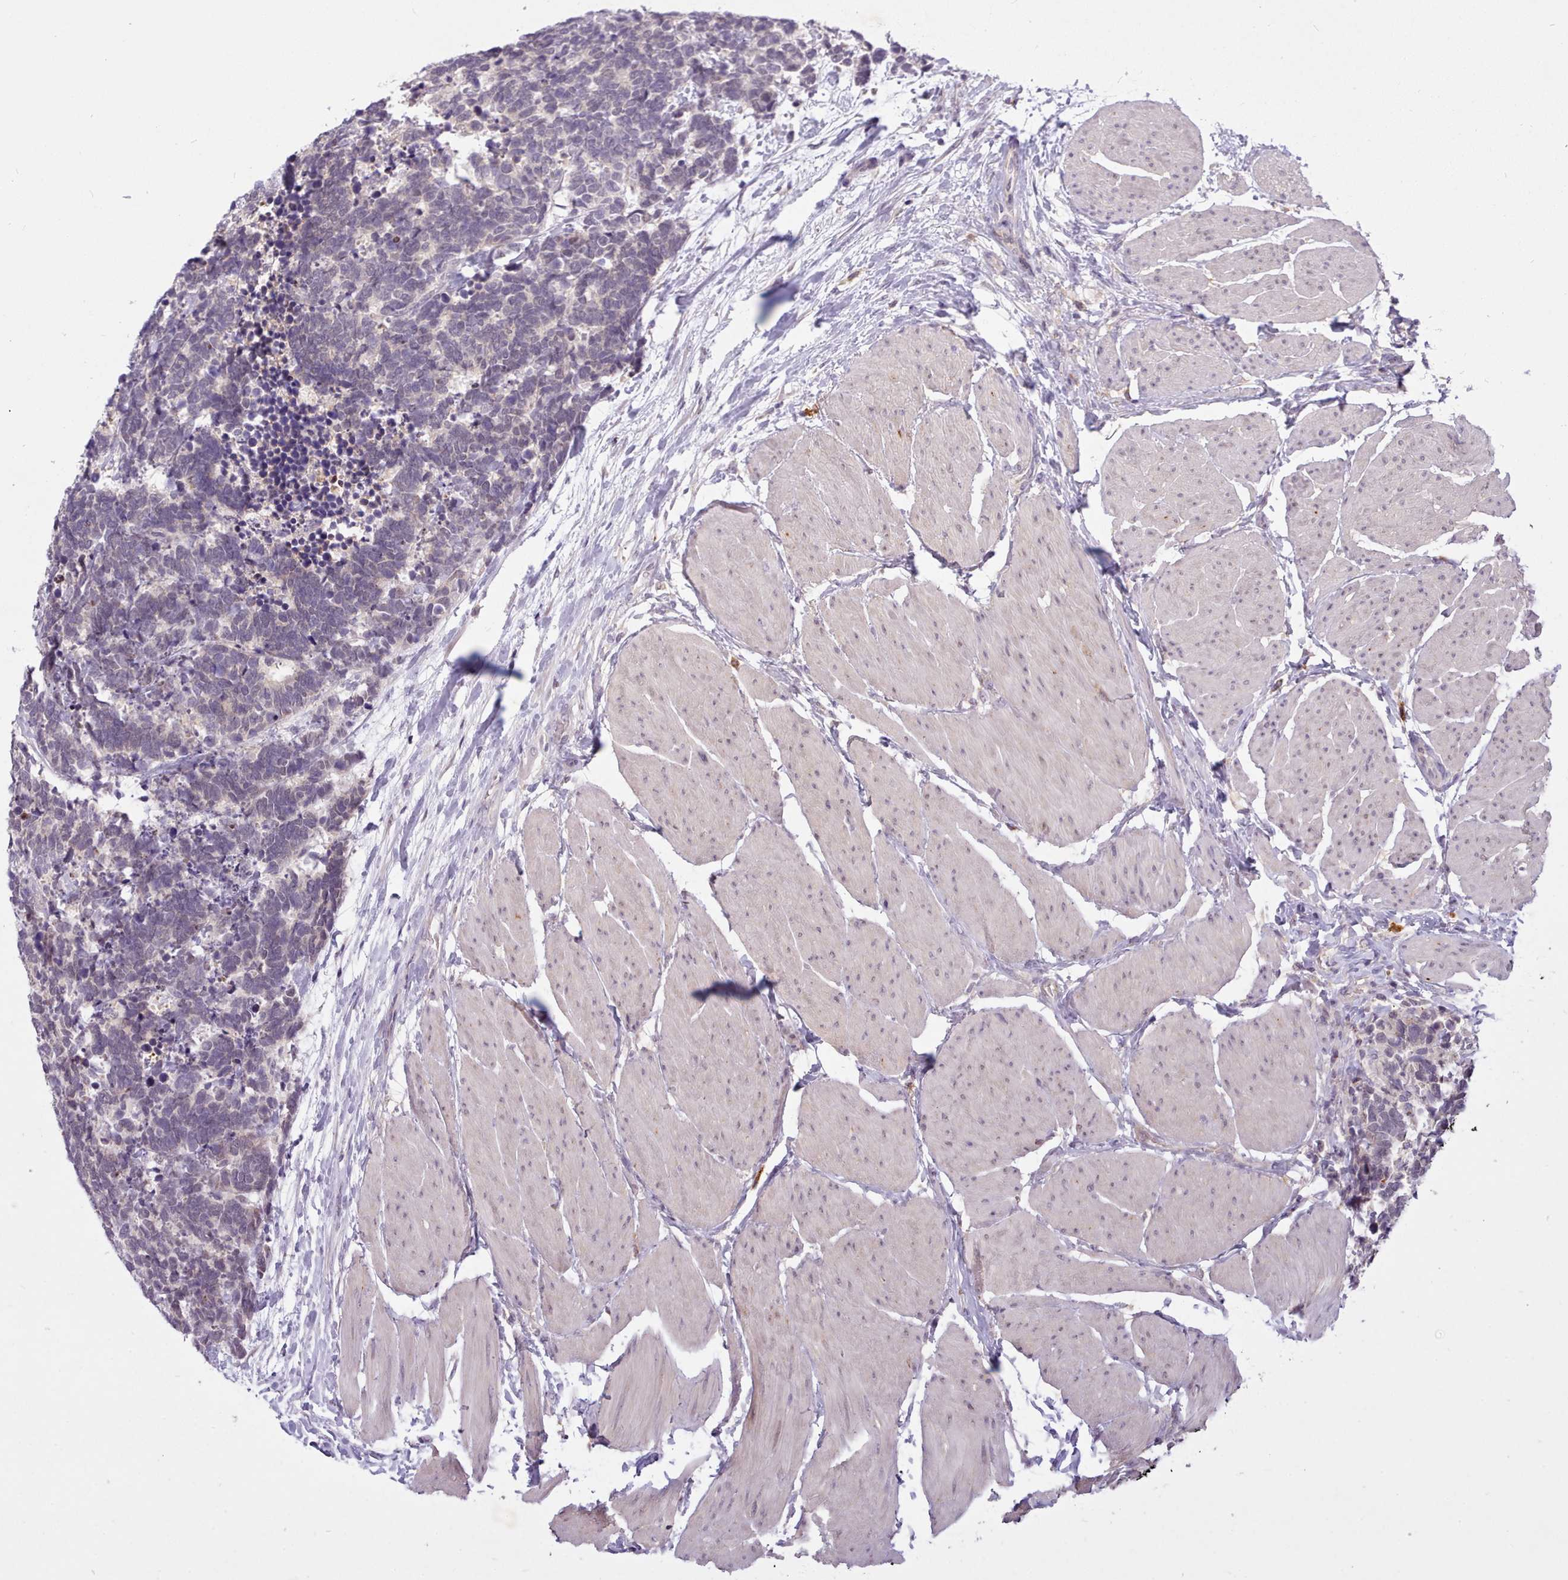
{"staining": {"intensity": "negative", "quantity": "none", "location": "none"}, "tissue": "carcinoid", "cell_type": "Tumor cells", "image_type": "cancer", "snomed": [{"axis": "morphology", "description": "Carcinoma, NOS"}, {"axis": "morphology", "description": "Carcinoid, malignant, NOS"}, {"axis": "topography", "description": "Urinary bladder"}], "caption": "Immunohistochemical staining of carcinoid (malignant) reveals no significant positivity in tumor cells.", "gene": "ARL17A", "patient": {"sex": "male", "age": 57}}